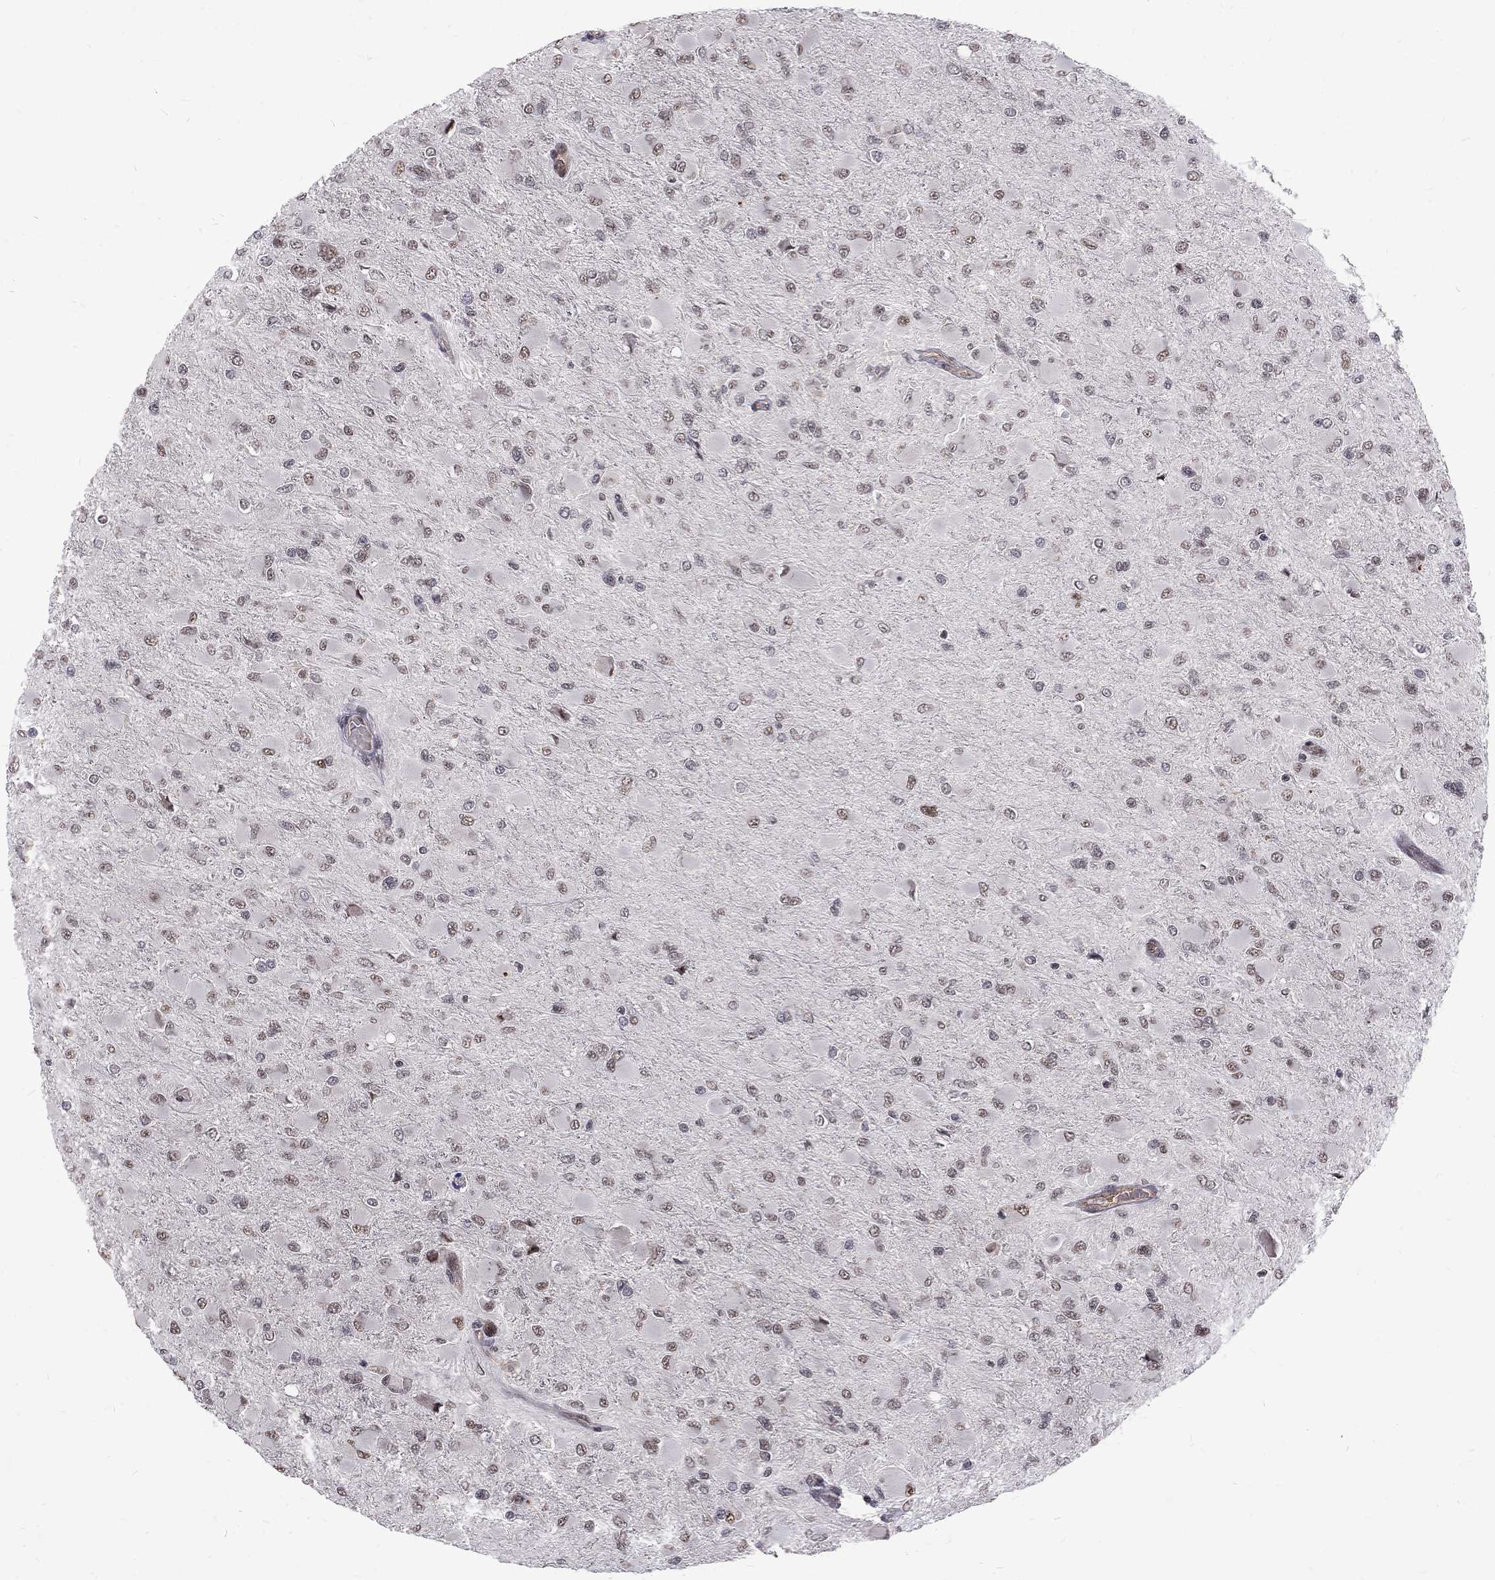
{"staining": {"intensity": "negative", "quantity": "none", "location": "none"}, "tissue": "glioma", "cell_type": "Tumor cells", "image_type": "cancer", "snomed": [{"axis": "morphology", "description": "Glioma, malignant, High grade"}, {"axis": "topography", "description": "Cerebral cortex"}], "caption": "Immunohistochemical staining of human glioma demonstrates no significant staining in tumor cells.", "gene": "TCEAL1", "patient": {"sex": "female", "age": 36}}